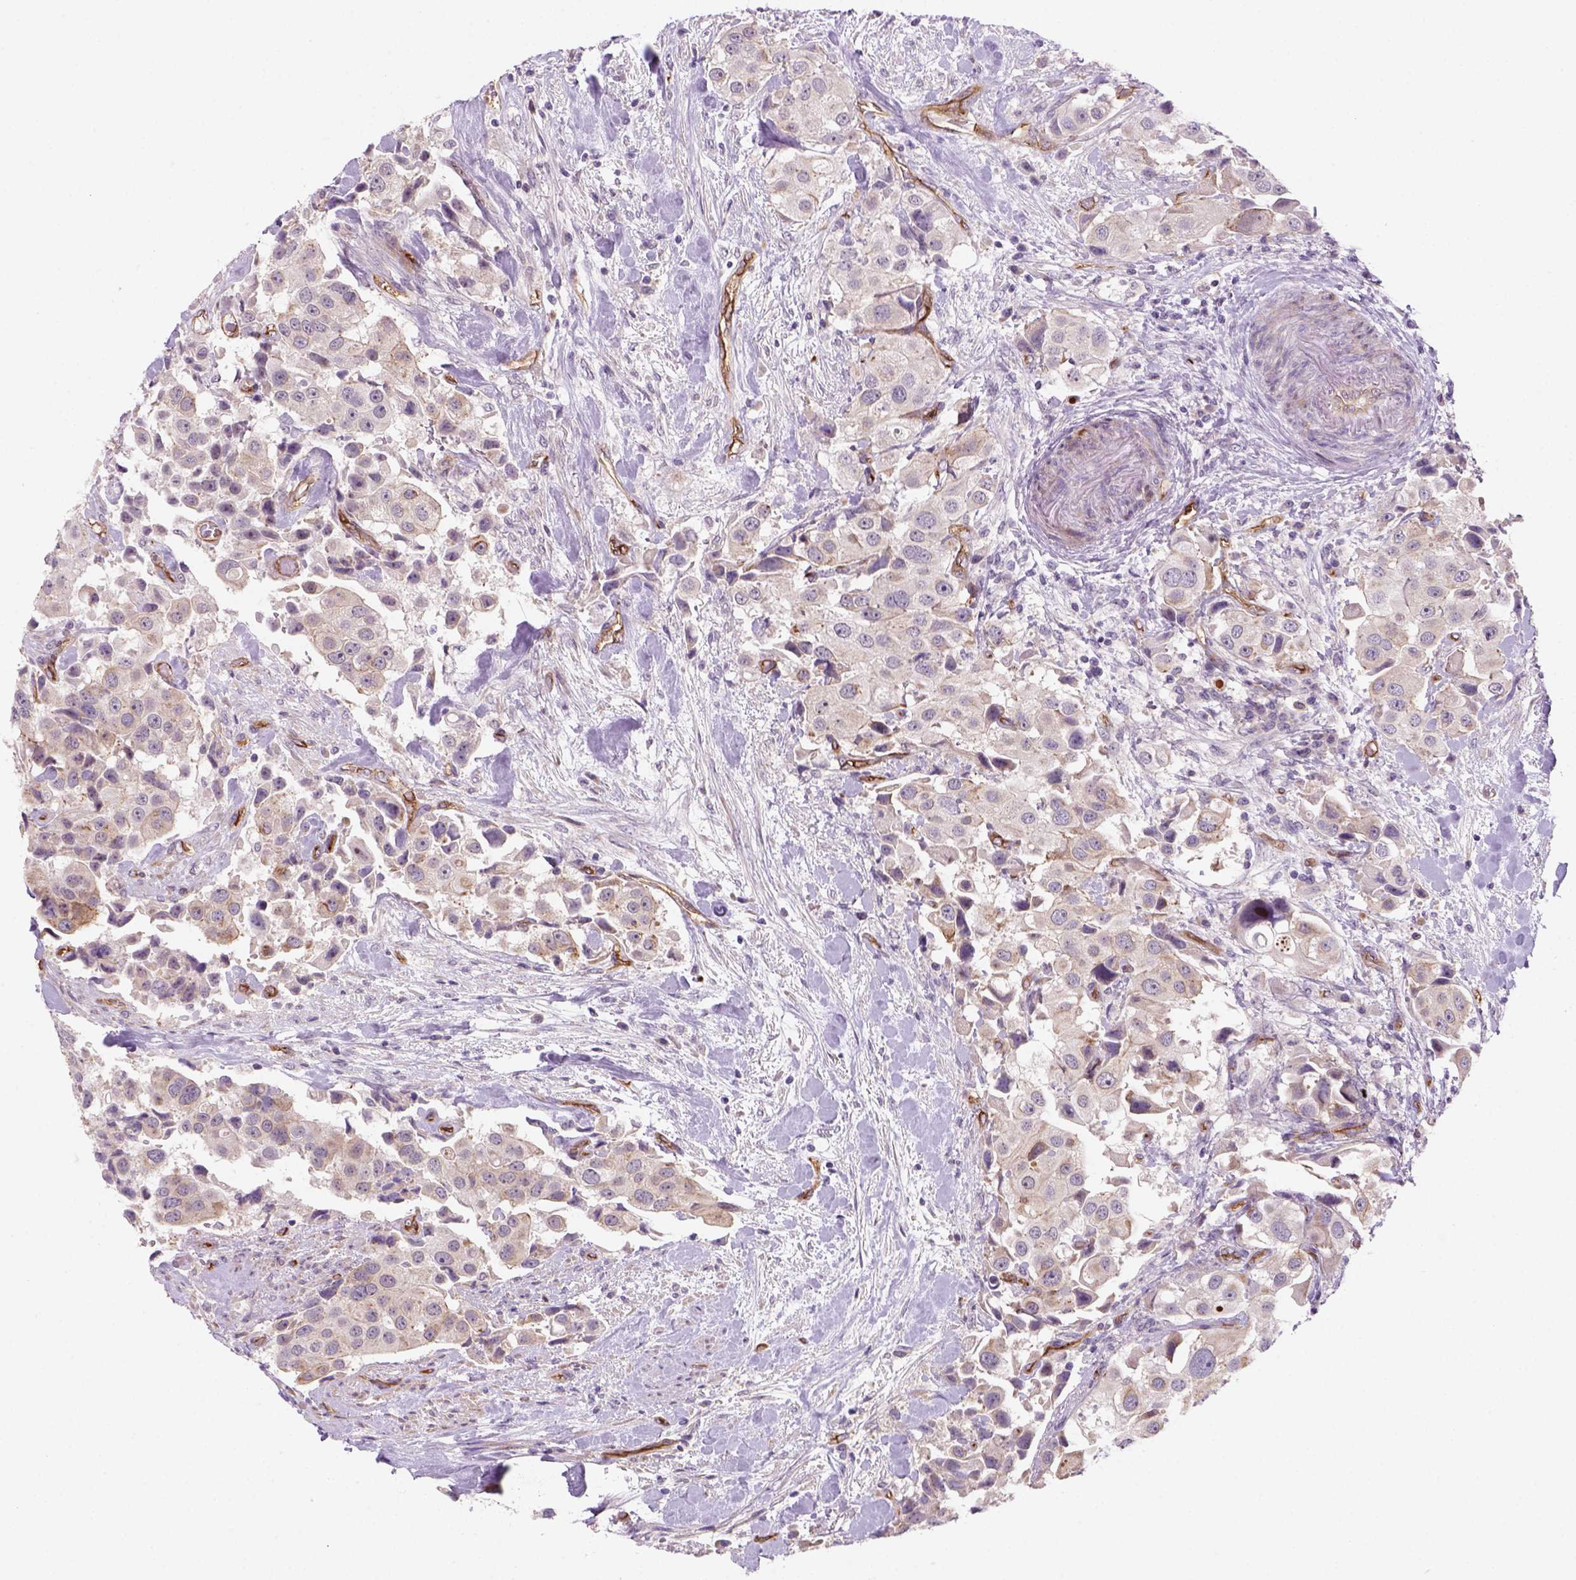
{"staining": {"intensity": "negative", "quantity": "none", "location": "none"}, "tissue": "urothelial cancer", "cell_type": "Tumor cells", "image_type": "cancer", "snomed": [{"axis": "morphology", "description": "Urothelial carcinoma, High grade"}, {"axis": "topography", "description": "Urinary bladder"}], "caption": "The image shows no staining of tumor cells in urothelial carcinoma (high-grade).", "gene": "VSTM5", "patient": {"sex": "female", "age": 64}}